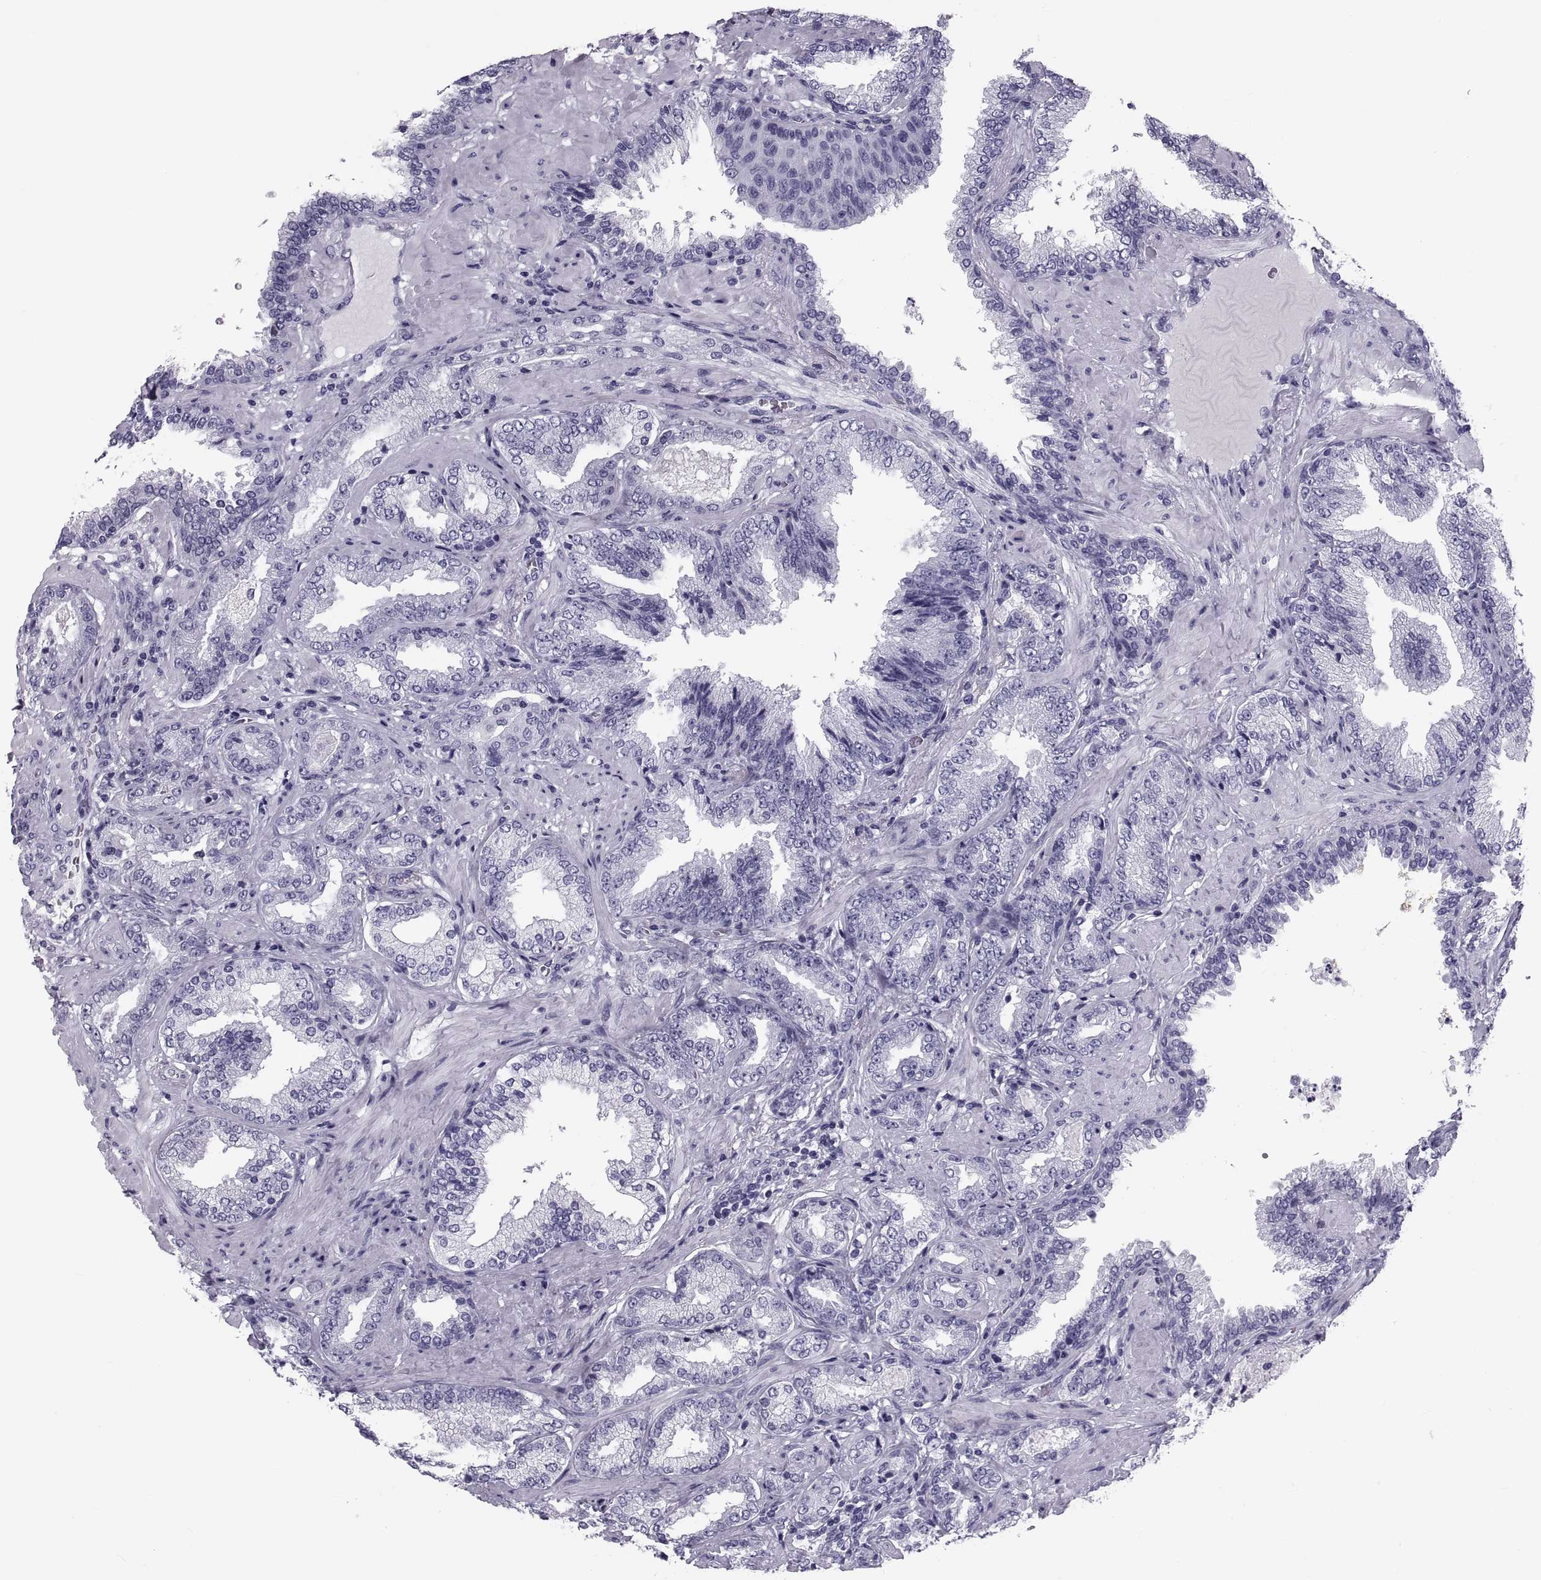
{"staining": {"intensity": "negative", "quantity": "none", "location": "none"}, "tissue": "prostate cancer", "cell_type": "Tumor cells", "image_type": "cancer", "snomed": [{"axis": "morphology", "description": "Adenocarcinoma, Low grade"}, {"axis": "topography", "description": "Prostate"}], "caption": "An image of human prostate cancer is negative for staining in tumor cells.", "gene": "CRISP1", "patient": {"sex": "male", "age": 68}}